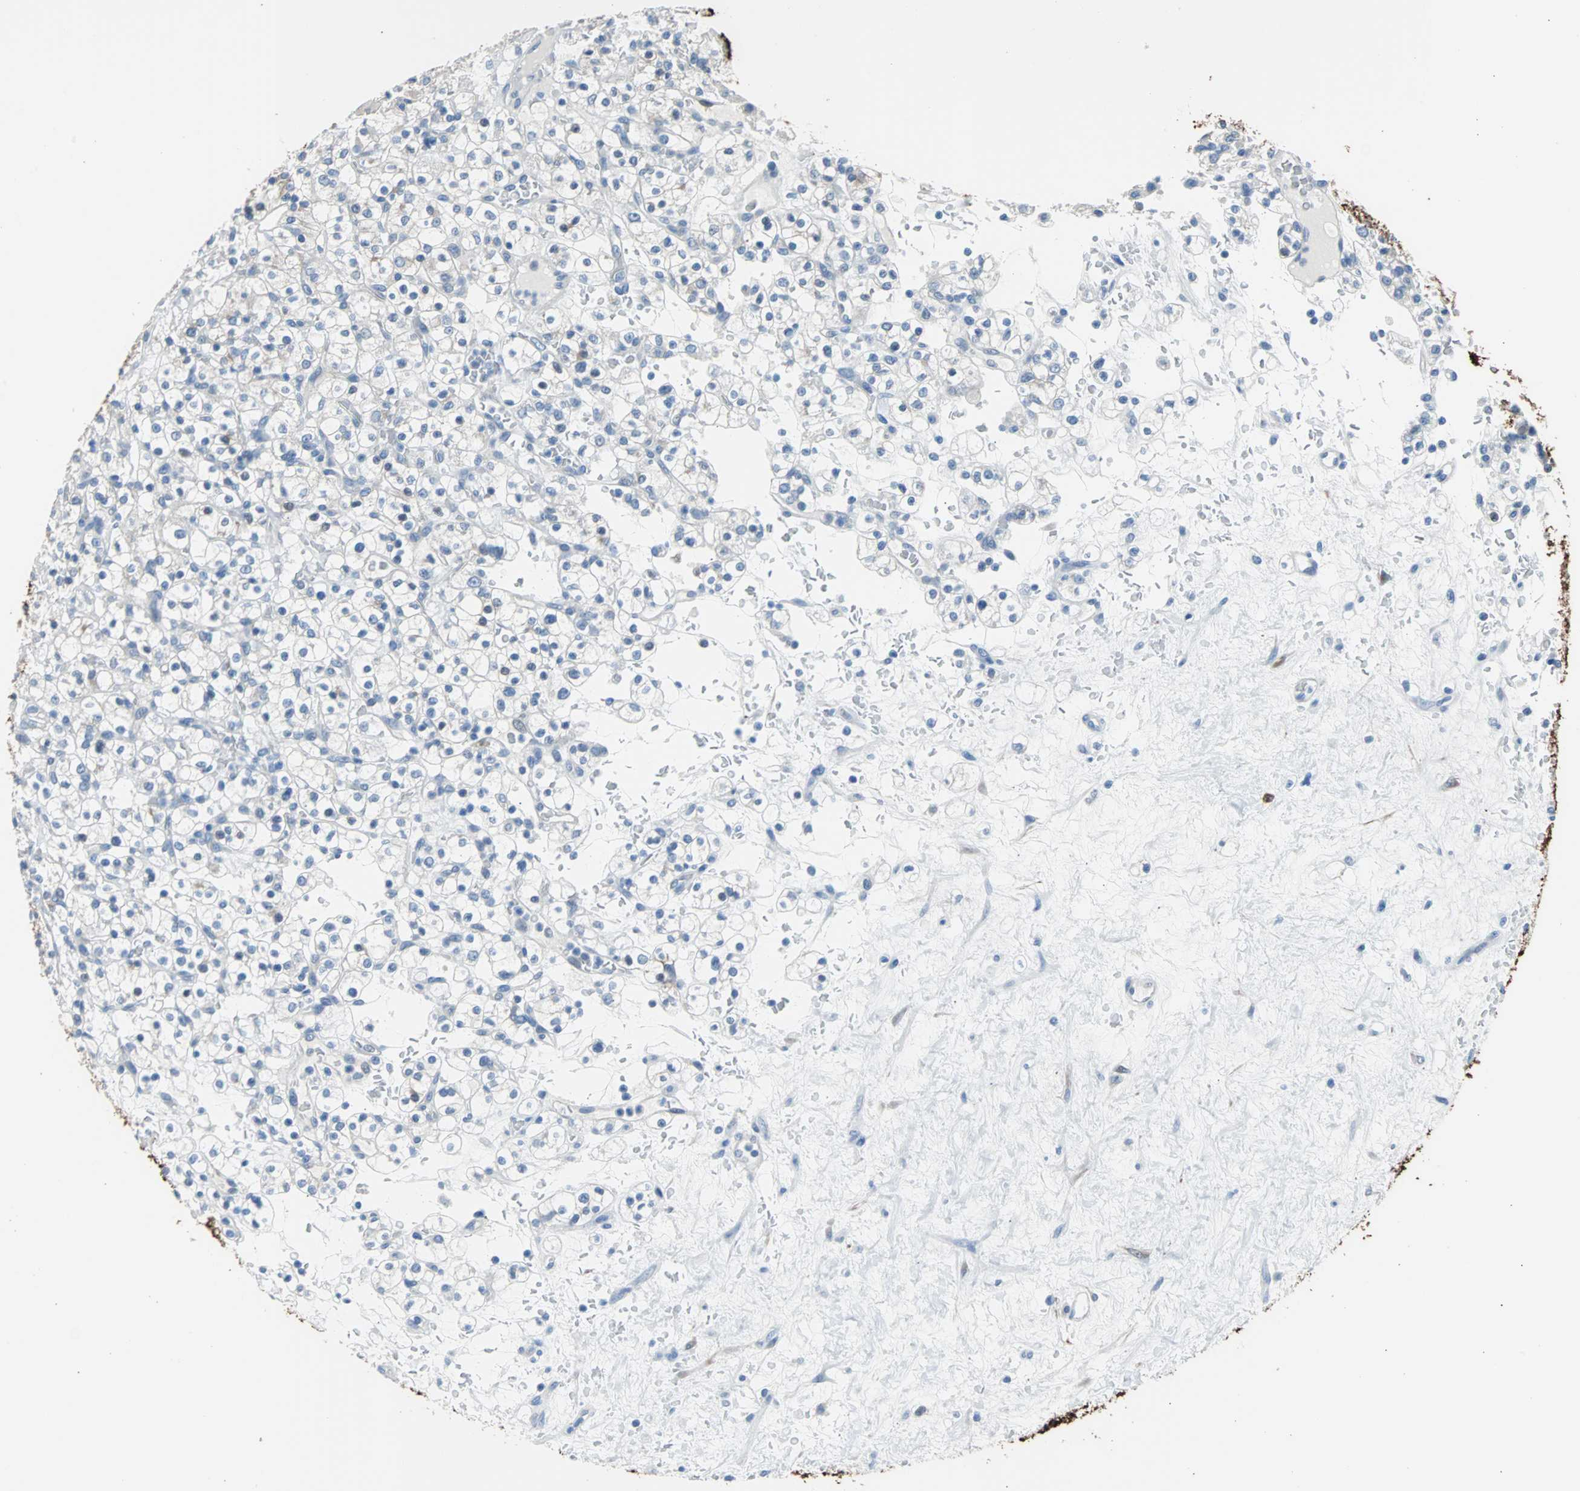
{"staining": {"intensity": "negative", "quantity": "none", "location": "none"}, "tissue": "renal cancer", "cell_type": "Tumor cells", "image_type": "cancer", "snomed": [{"axis": "morphology", "description": "Normal tissue, NOS"}, {"axis": "morphology", "description": "Adenocarcinoma, NOS"}, {"axis": "topography", "description": "Kidney"}], "caption": "Immunohistochemistry image of renal cancer stained for a protein (brown), which displays no expression in tumor cells. Brightfield microscopy of immunohistochemistry (IHC) stained with DAB (brown) and hematoxylin (blue), captured at high magnification.", "gene": "KRT7", "patient": {"sex": "female", "age": 72}}